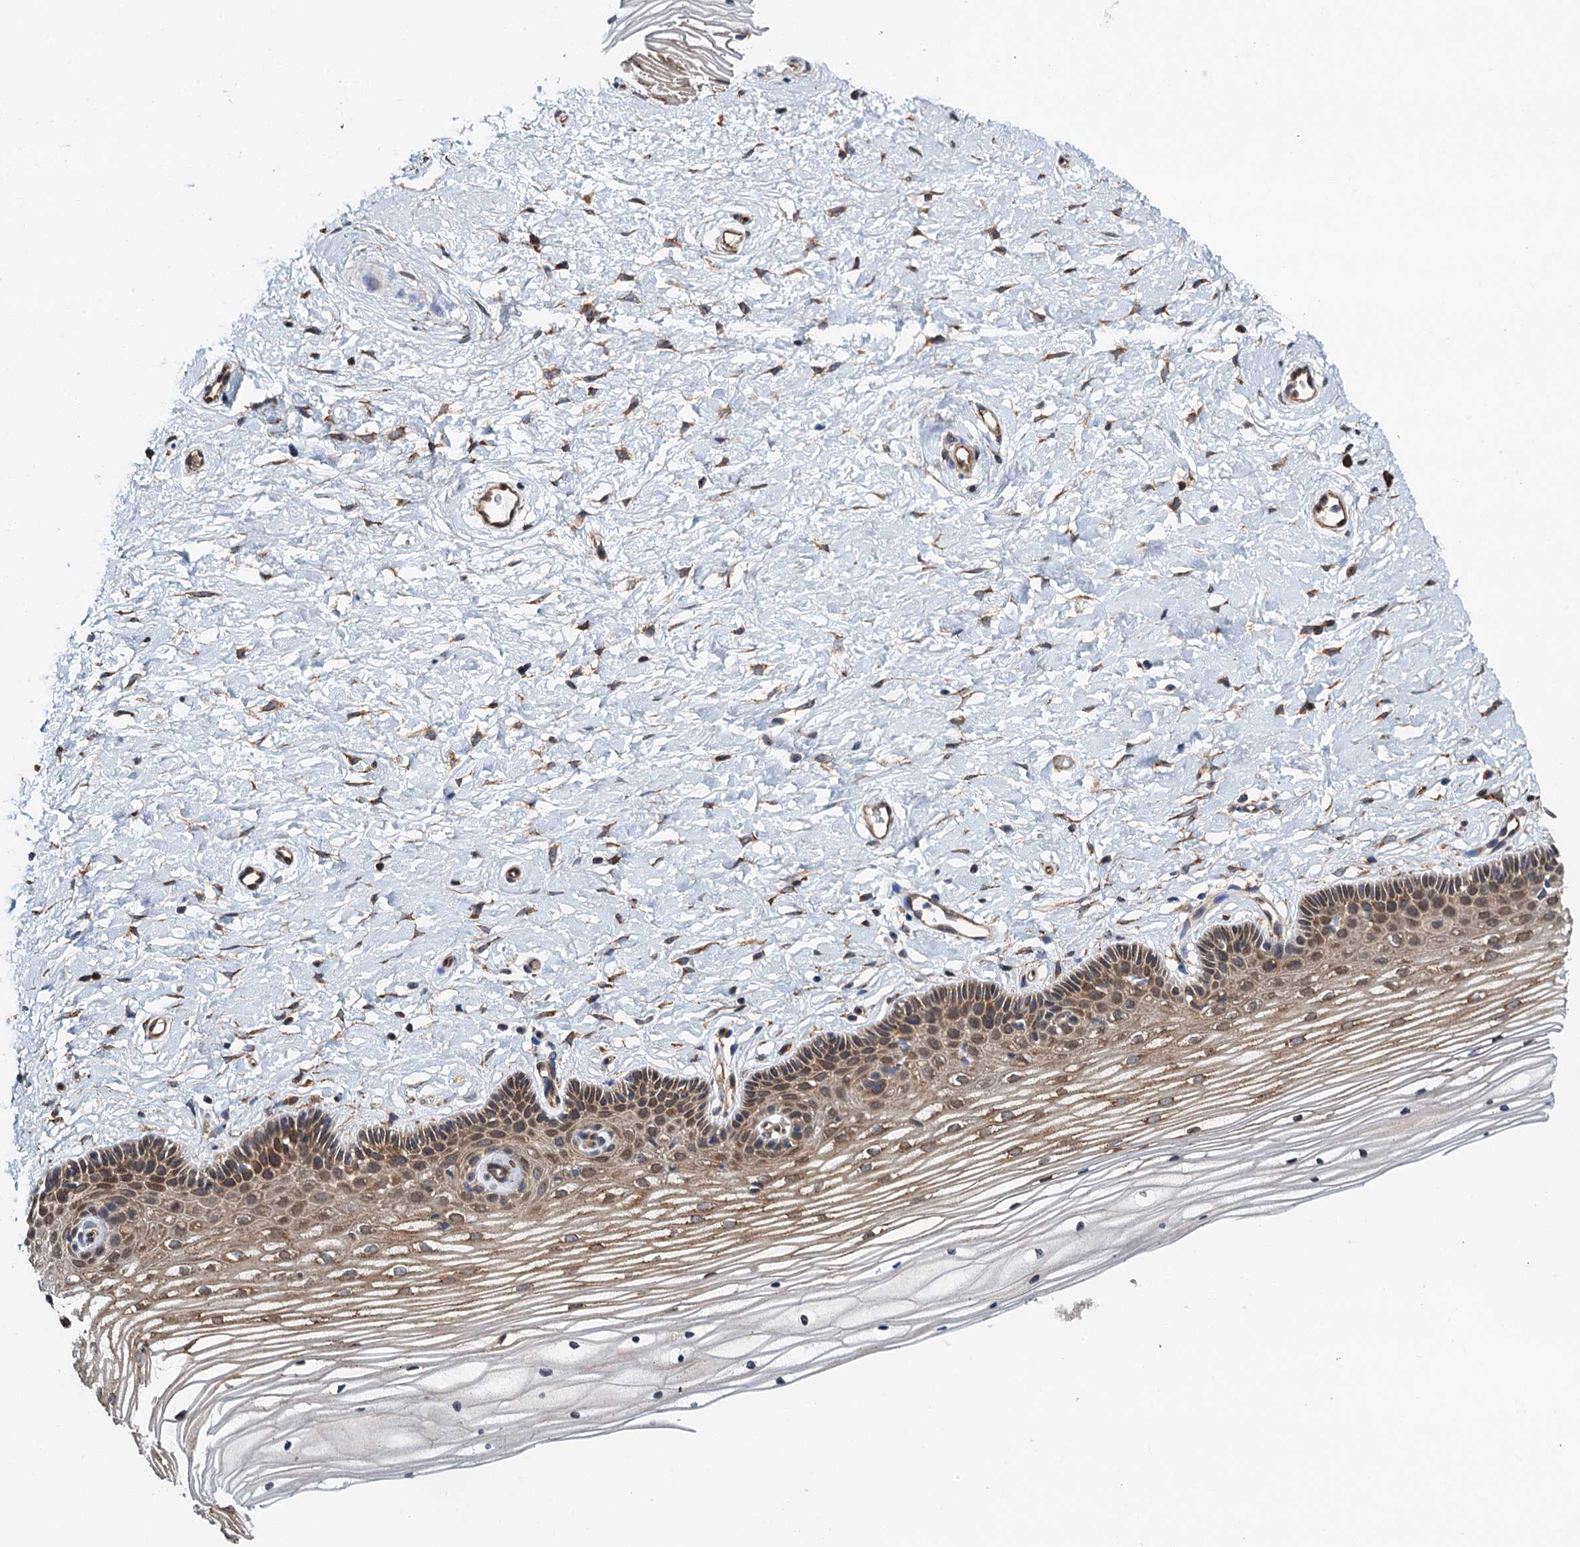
{"staining": {"intensity": "moderate", "quantity": ">75%", "location": "cytoplasmic/membranous,nuclear"}, "tissue": "vagina", "cell_type": "Squamous epithelial cells", "image_type": "normal", "snomed": [{"axis": "morphology", "description": "Normal tissue, NOS"}, {"axis": "topography", "description": "Vagina"}, {"axis": "topography", "description": "Cervix"}], "caption": "The histopathology image displays staining of normal vagina, revealing moderate cytoplasmic/membranous,nuclear protein staining (brown color) within squamous epithelial cells. The protein is stained brown, and the nuclei are stained in blue (DAB (3,3'-diaminobenzidine) IHC with brightfield microscopy, high magnification).", "gene": "MDM1", "patient": {"sex": "female", "age": 40}}